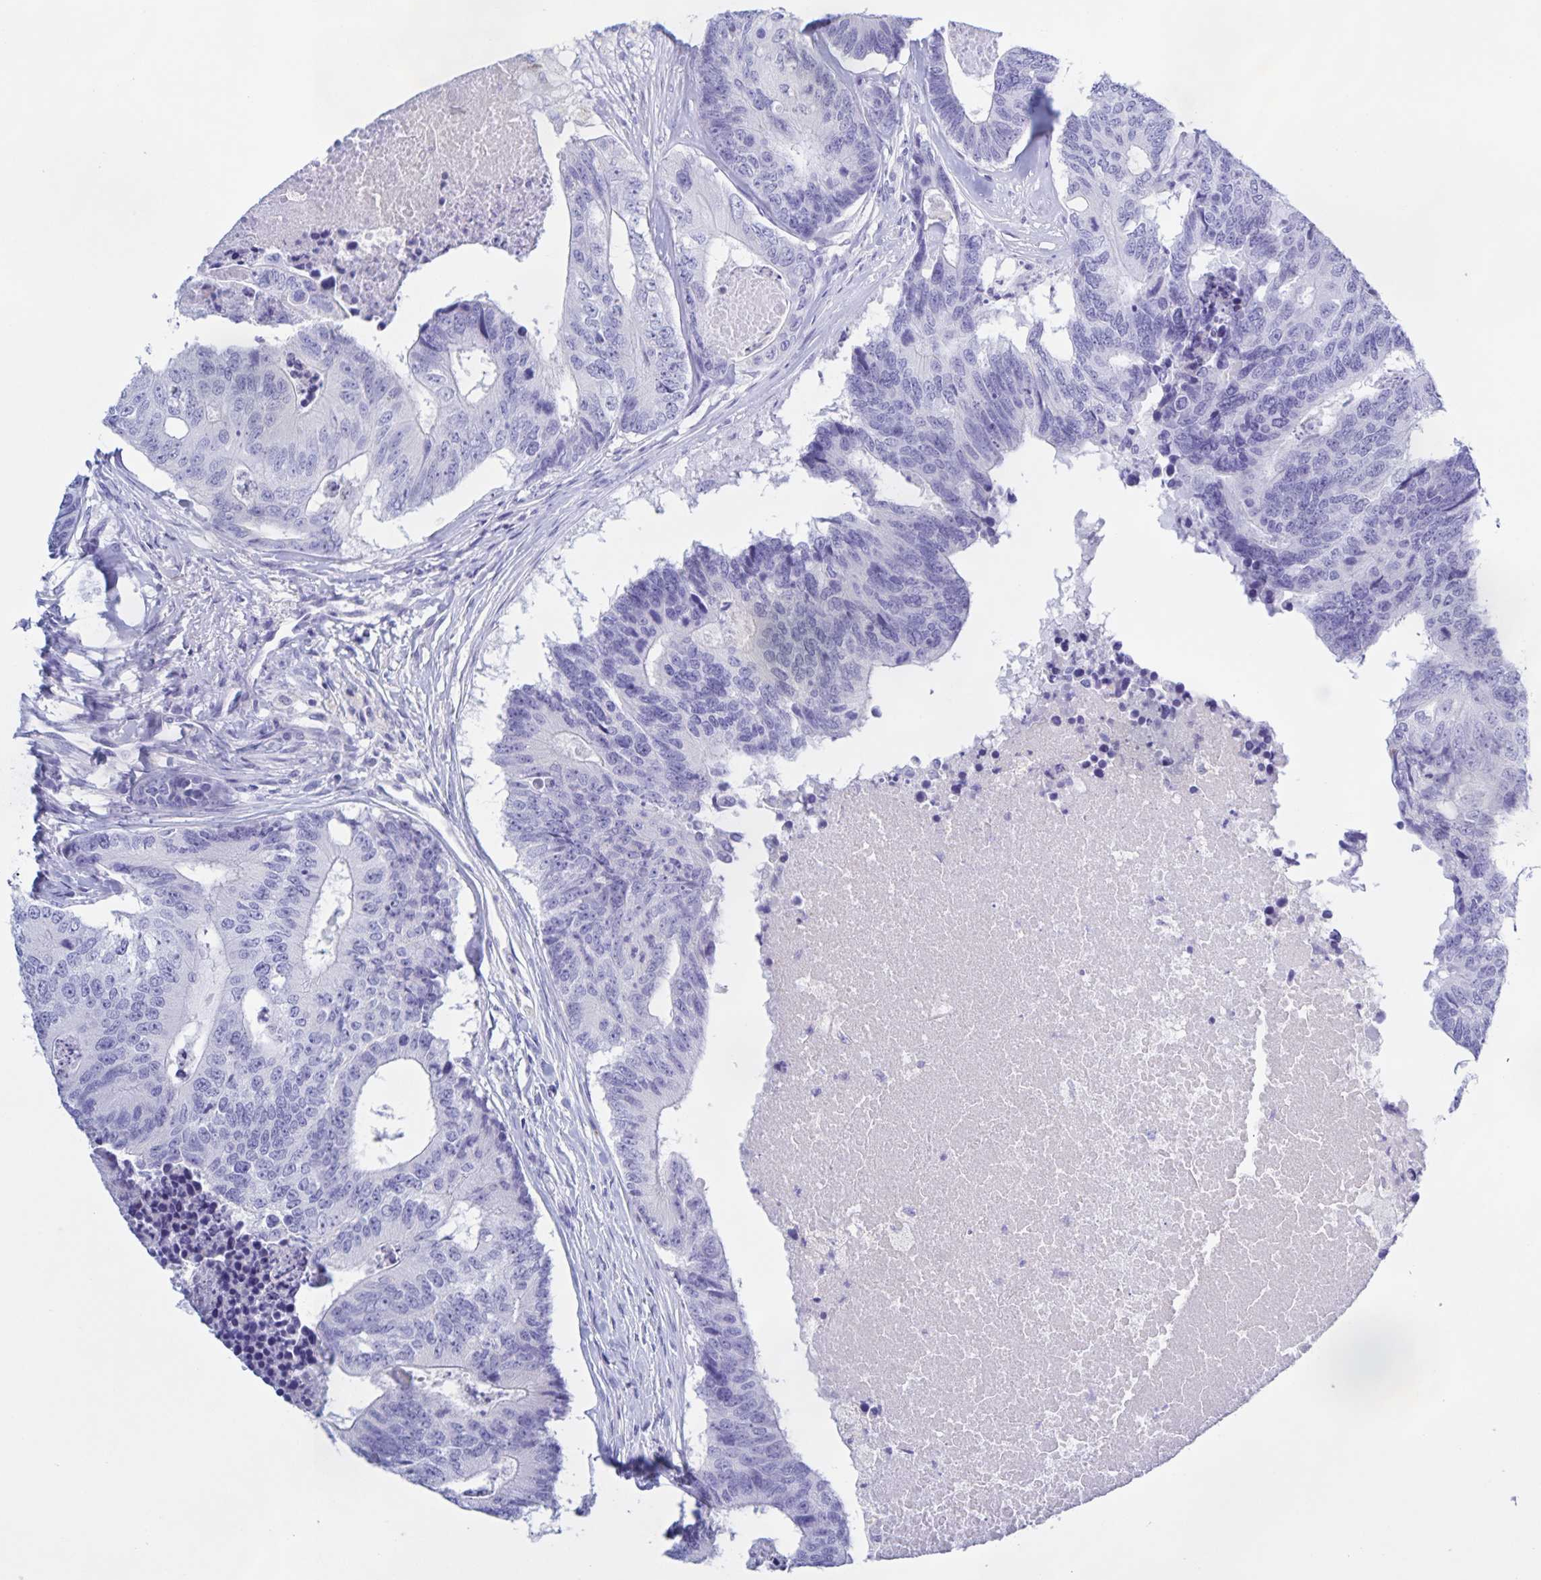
{"staining": {"intensity": "negative", "quantity": "none", "location": "none"}, "tissue": "colorectal cancer", "cell_type": "Tumor cells", "image_type": "cancer", "snomed": [{"axis": "morphology", "description": "Adenocarcinoma, NOS"}, {"axis": "topography", "description": "Colon"}], "caption": "Tumor cells show no significant staining in colorectal adenocarcinoma. Brightfield microscopy of immunohistochemistry (IHC) stained with DAB (3,3'-diaminobenzidine) (brown) and hematoxylin (blue), captured at high magnification.", "gene": "CATSPER4", "patient": {"sex": "female", "age": 67}}